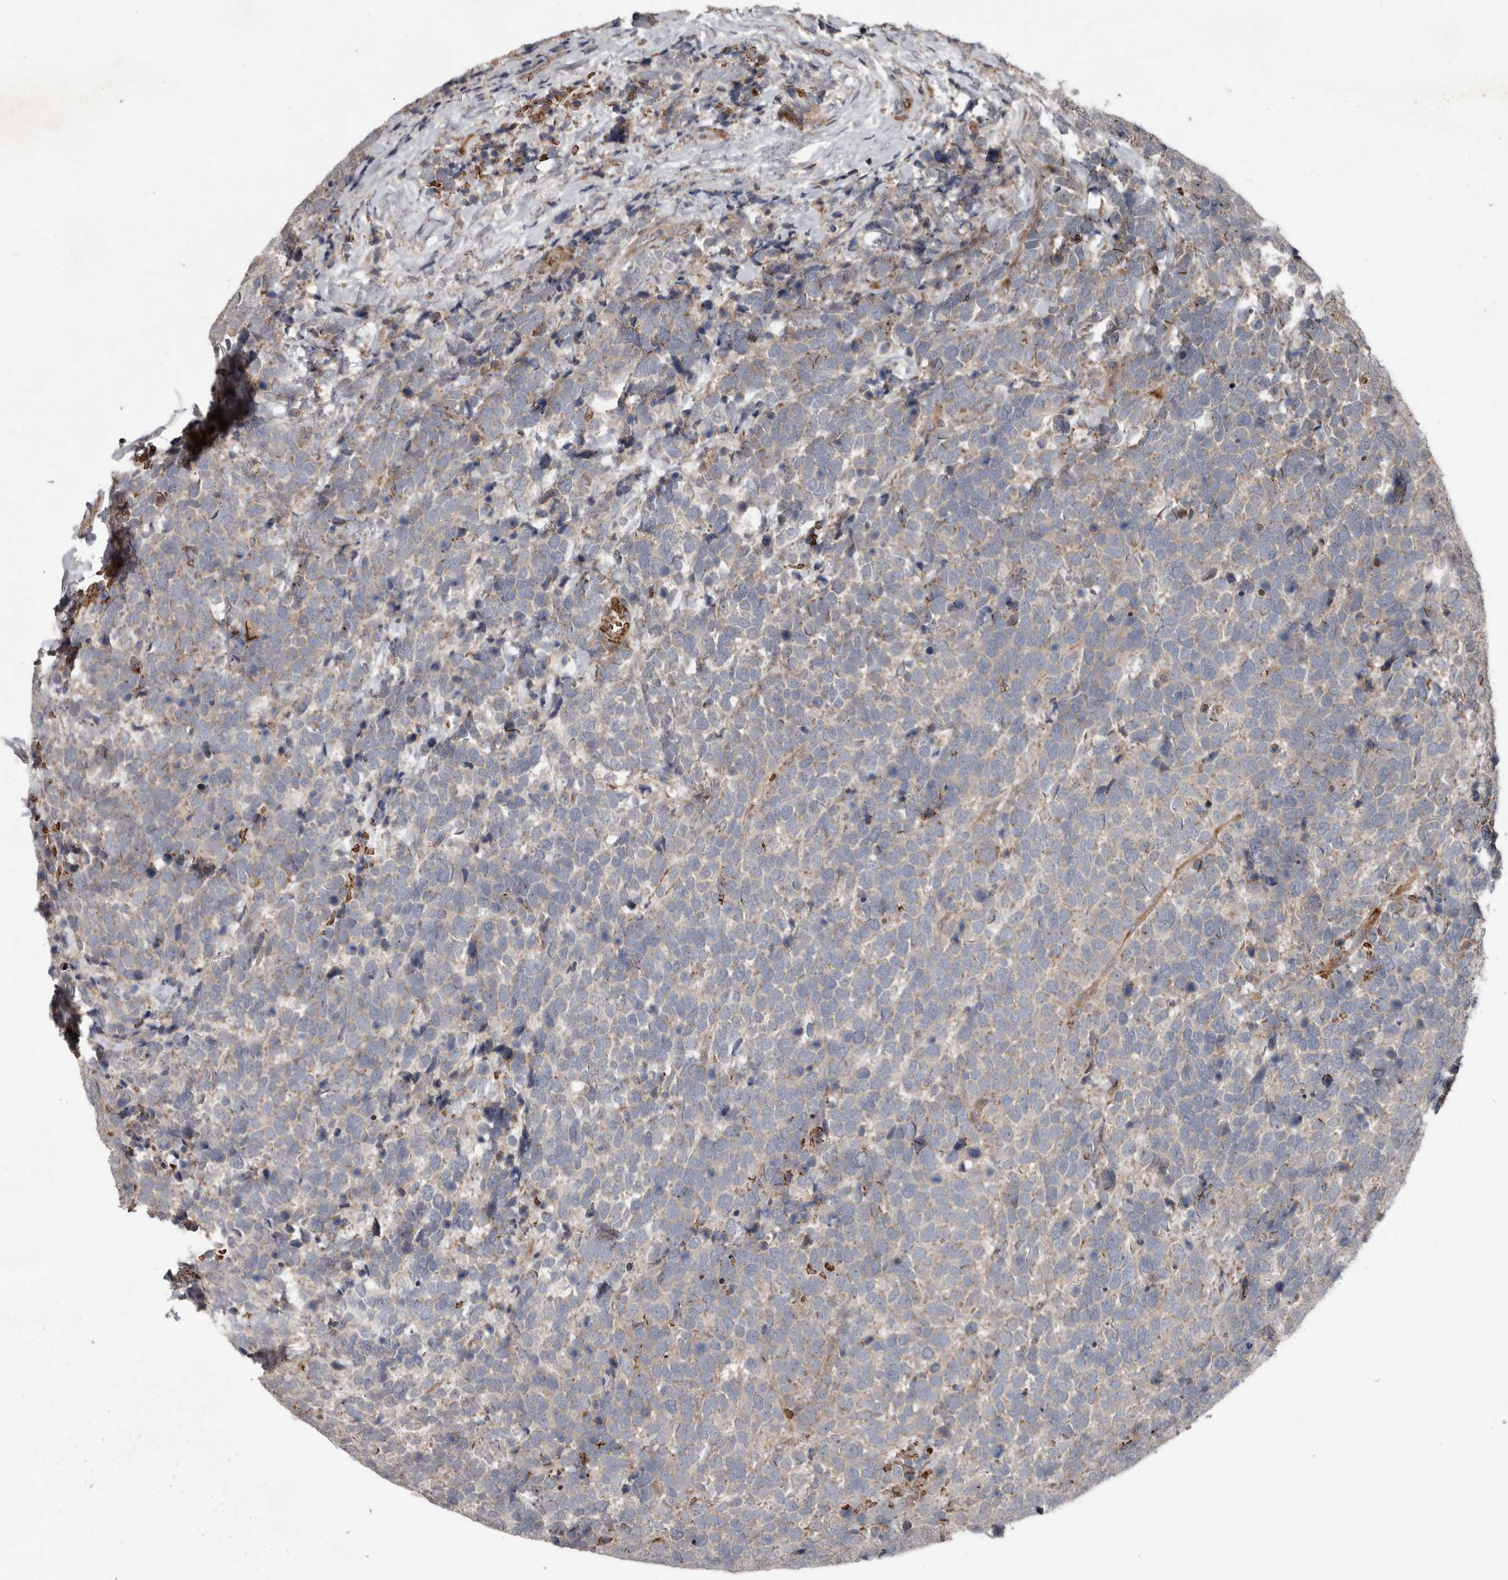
{"staining": {"intensity": "weak", "quantity": "<25%", "location": "cytoplasmic/membranous"}, "tissue": "urothelial cancer", "cell_type": "Tumor cells", "image_type": "cancer", "snomed": [{"axis": "morphology", "description": "Urothelial carcinoma, High grade"}, {"axis": "topography", "description": "Urinary bladder"}], "caption": "An immunohistochemistry micrograph of urothelial carcinoma (high-grade) is shown. There is no staining in tumor cells of urothelial carcinoma (high-grade).", "gene": "FBXO31", "patient": {"sex": "female", "age": 82}}